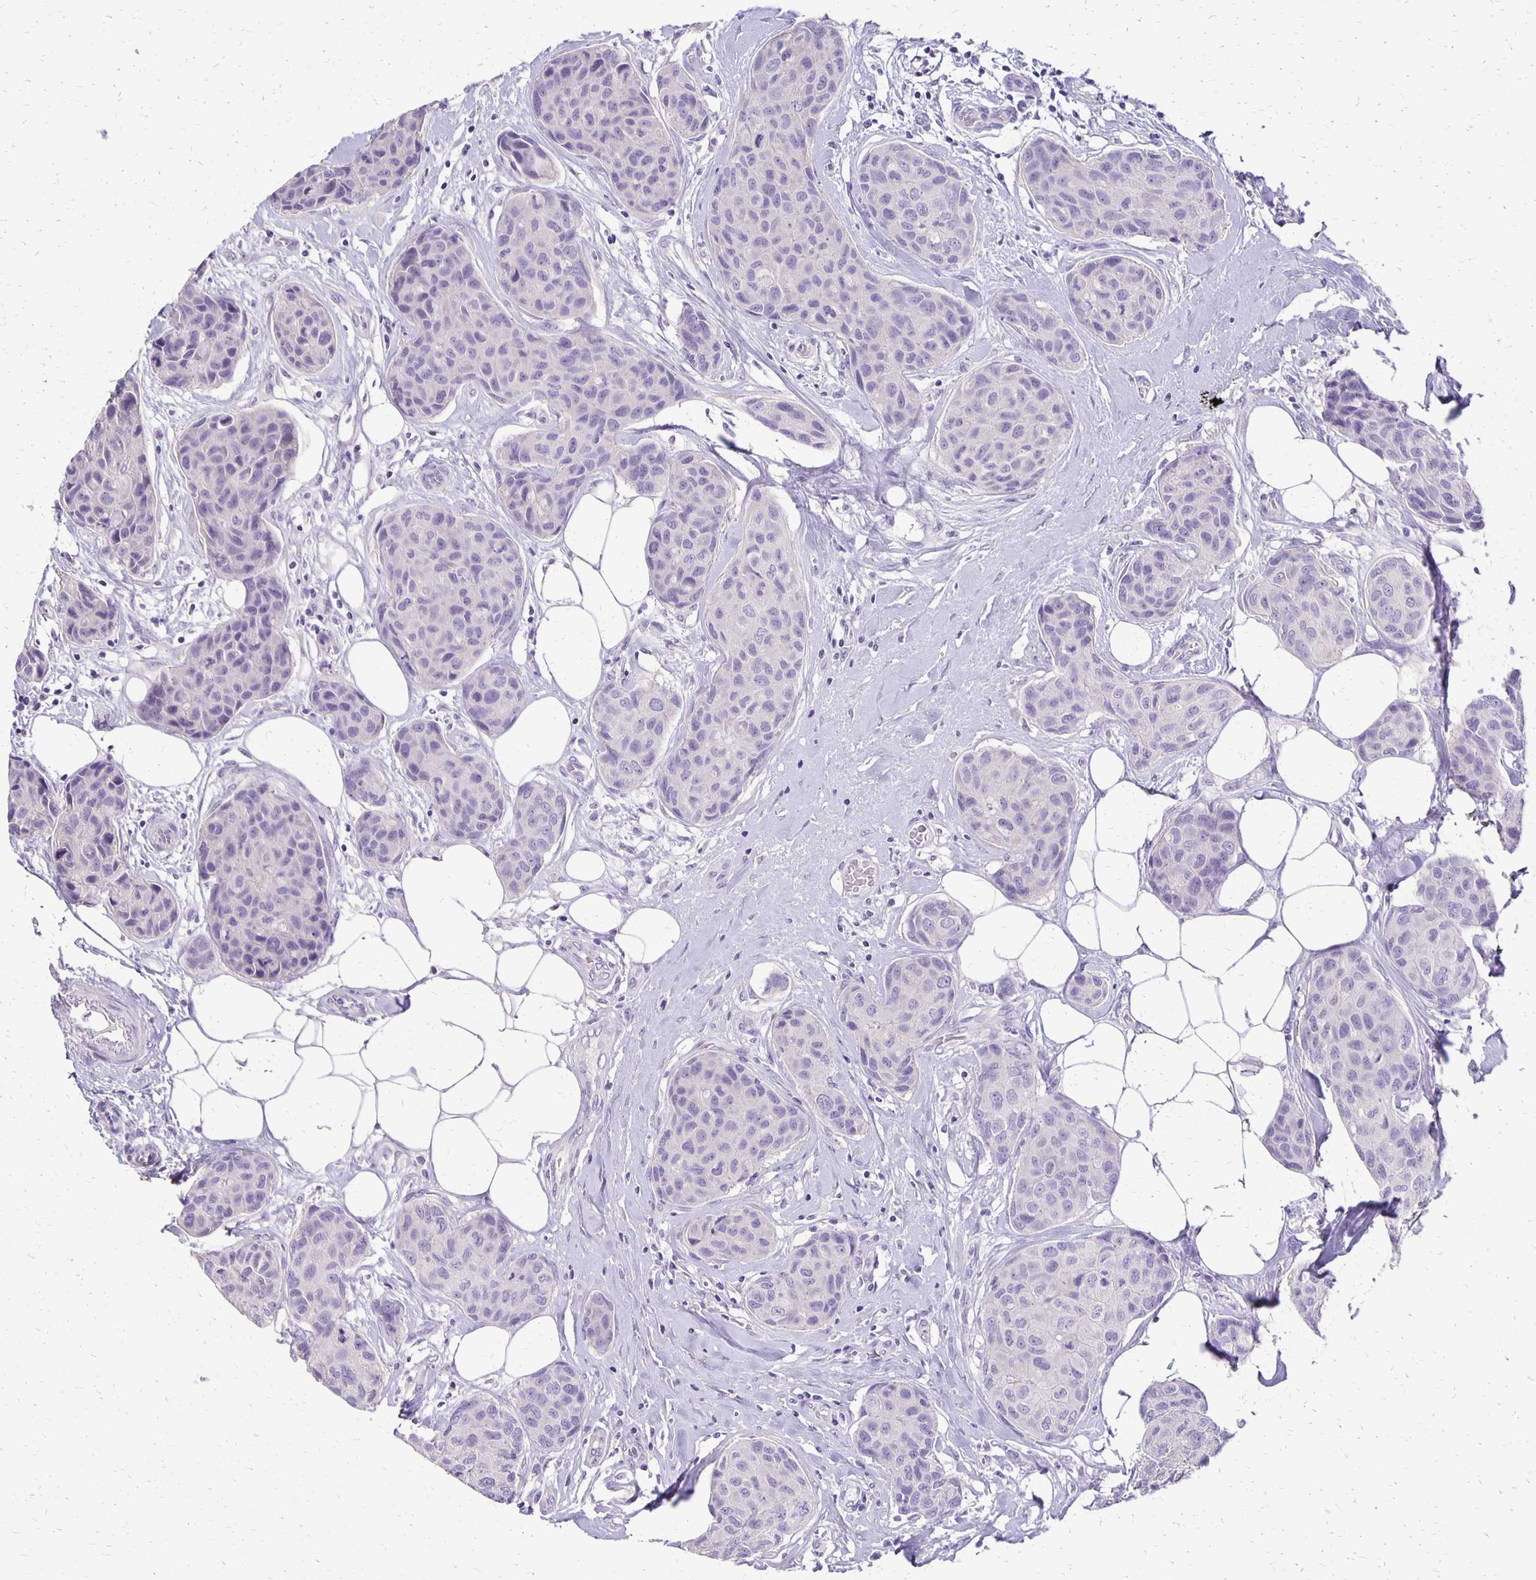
{"staining": {"intensity": "negative", "quantity": "none", "location": "none"}, "tissue": "breast cancer", "cell_type": "Tumor cells", "image_type": "cancer", "snomed": [{"axis": "morphology", "description": "Duct carcinoma"}, {"axis": "topography", "description": "Breast"}], "caption": "The micrograph exhibits no significant staining in tumor cells of breast cancer (infiltrating ductal carcinoma).", "gene": "ANKRD45", "patient": {"sex": "female", "age": 80}}